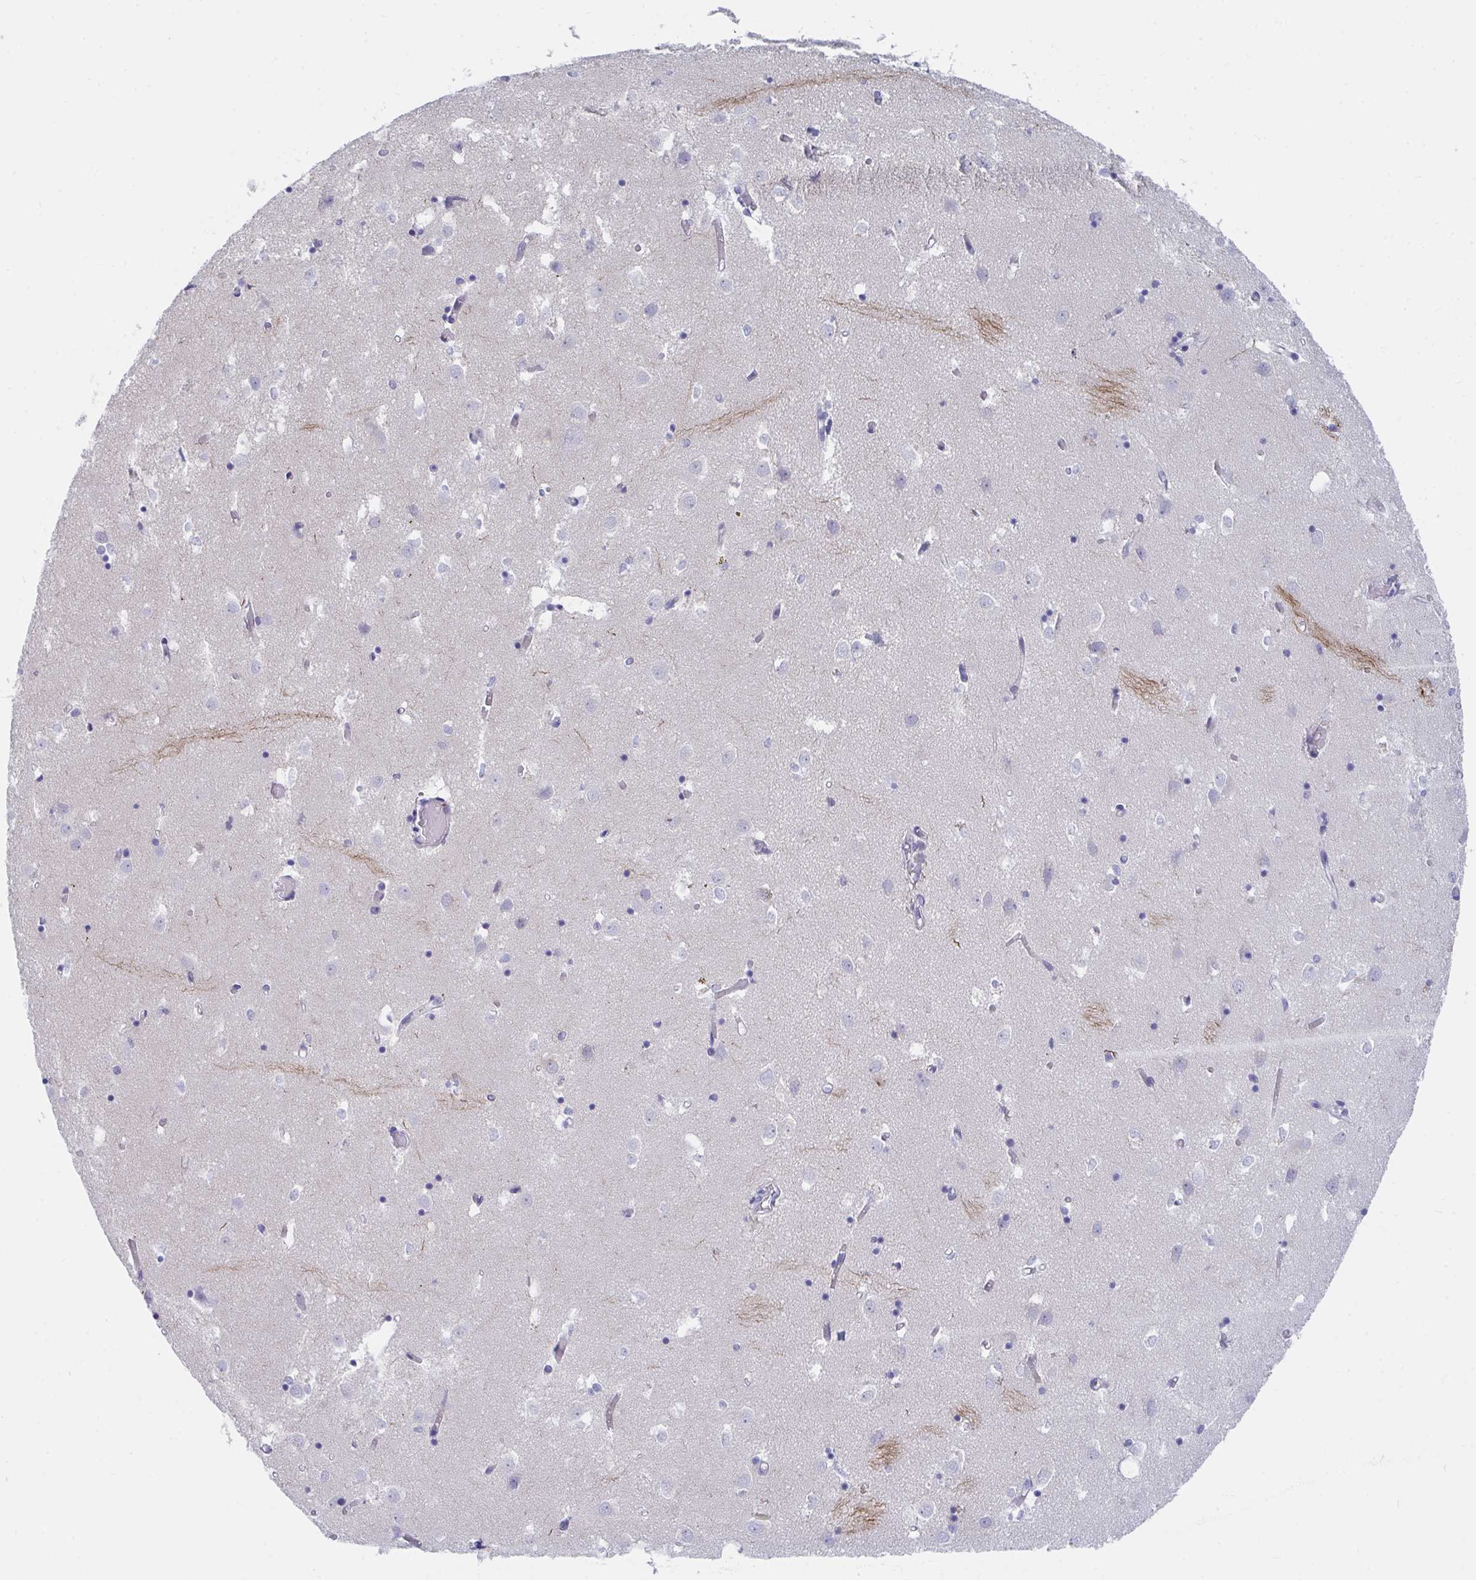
{"staining": {"intensity": "negative", "quantity": "none", "location": "none"}, "tissue": "caudate", "cell_type": "Glial cells", "image_type": "normal", "snomed": [{"axis": "morphology", "description": "Normal tissue, NOS"}, {"axis": "topography", "description": "Lateral ventricle wall"}], "caption": "Benign caudate was stained to show a protein in brown. There is no significant positivity in glial cells. The staining is performed using DAB brown chromogen with nuclei counter-stained in using hematoxylin.", "gene": "DAOA", "patient": {"sex": "male", "age": 70}}